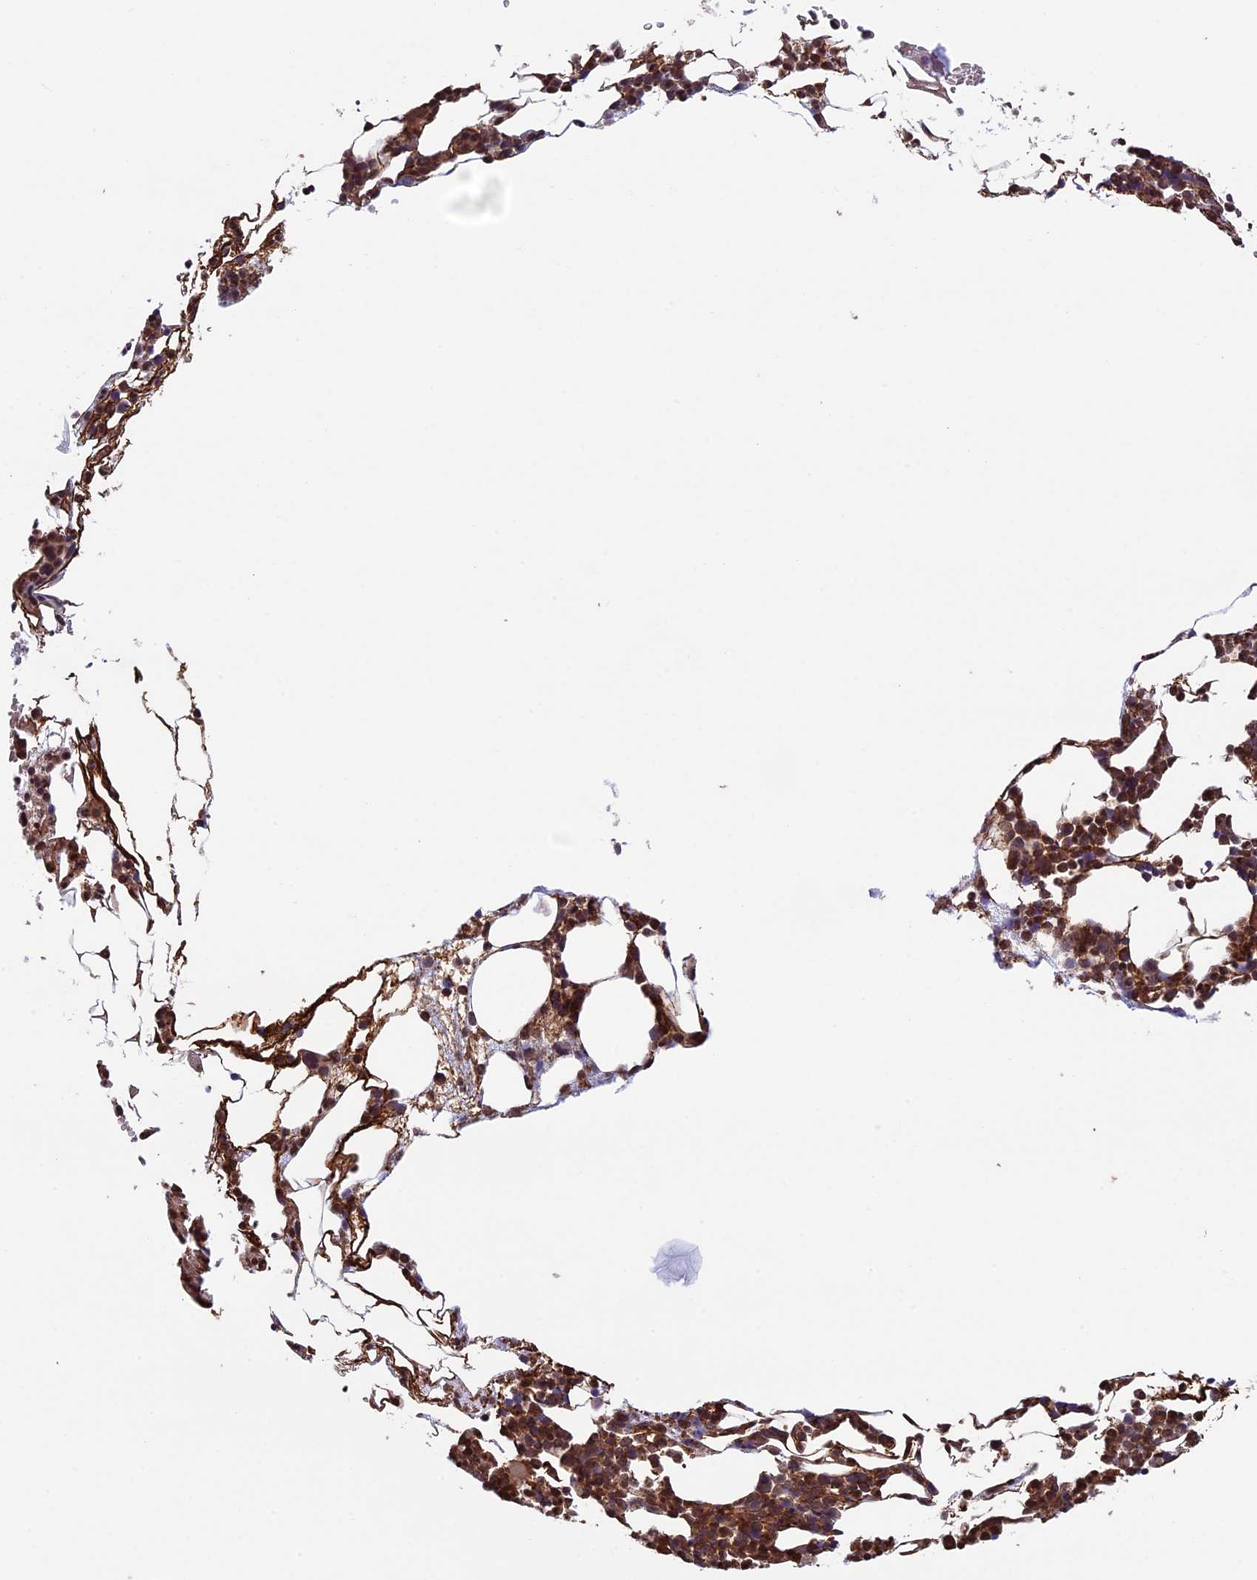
{"staining": {"intensity": "strong", "quantity": ">75%", "location": "cytoplasmic/membranous"}, "tissue": "bone marrow", "cell_type": "Hematopoietic cells", "image_type": "normal", "snomed": [{"axis": "morphology", "description": "Normal tissue, NOS"}, {"axis": "morphology", "description": "Inflammation, NOS"}, {"axis": "topography", "description": "Bone marrow"}], "caption": "High-power microscopy captured an immunohistochemistry (IHC) photomicrograph of benign bone marrow, revealing strong cytoplasmic/membranous positivity in approximately >75% of hematopoietic cells. Nuclei are stained in blue.", "gene": "CCDC8", "patient": {"sex": "female", "age": 78}}